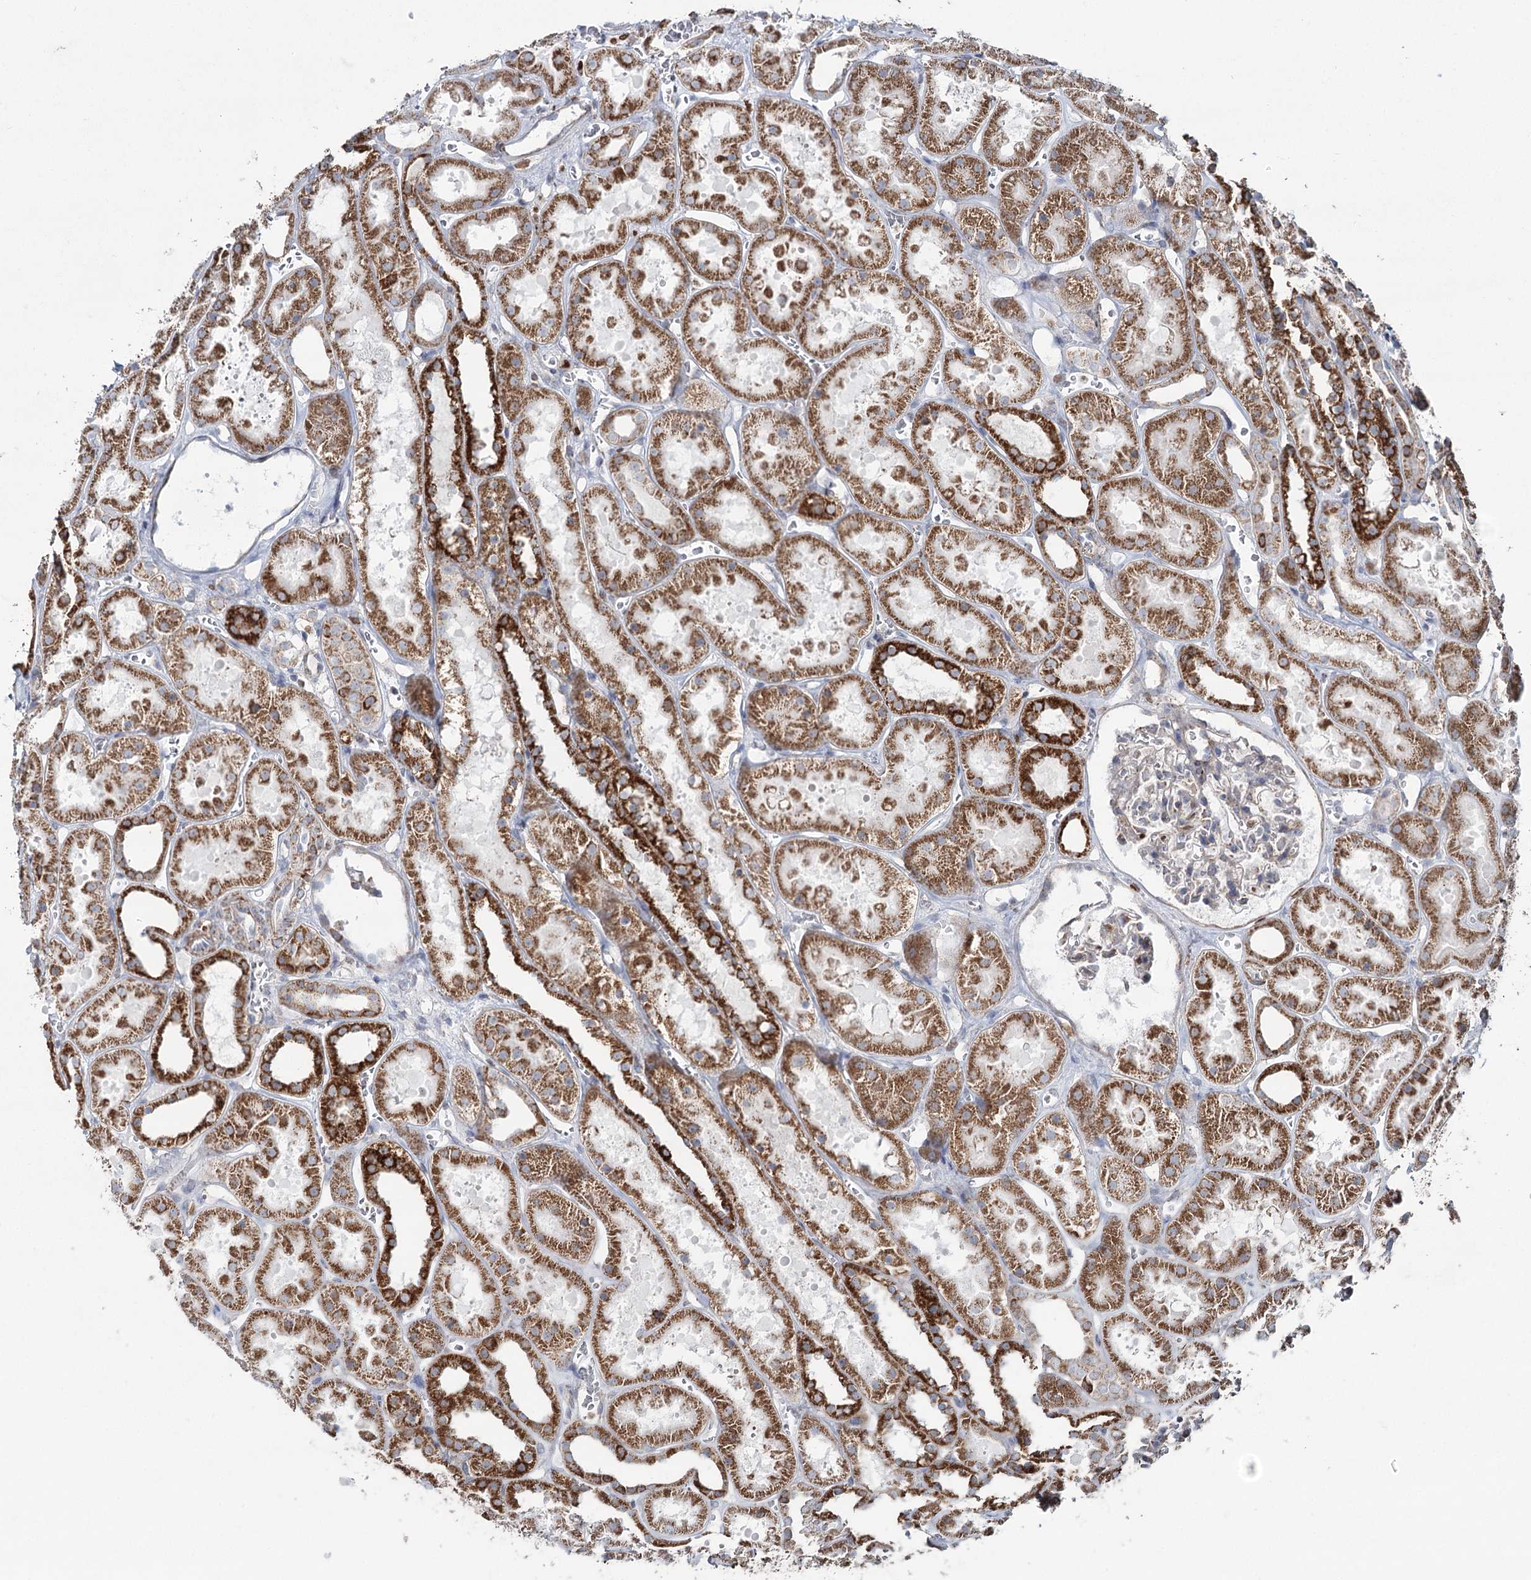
{"staining": {"intensity": "moderate", "quantity": "<25%", "location": "cytoplasmic/membranous,nuclear"}, "tissue": "kidney", "cell_type": "Cells in glomeruli", "image_type": "normal", "snomed": [{"axis": "morphology", "description": "Normal tissue, NOS"}, {"axis": "topography", "description": "Kidney"}], "caption": "Protein expression by immunohistochemistry (IHC) demonstrates moderate cytoplasmic/membranous,nuclear expression in approximately <25% of cells in glomeruli in benign kidney.", "gene": "PDHX", "patient": {"sex": "female", "age": 41}}